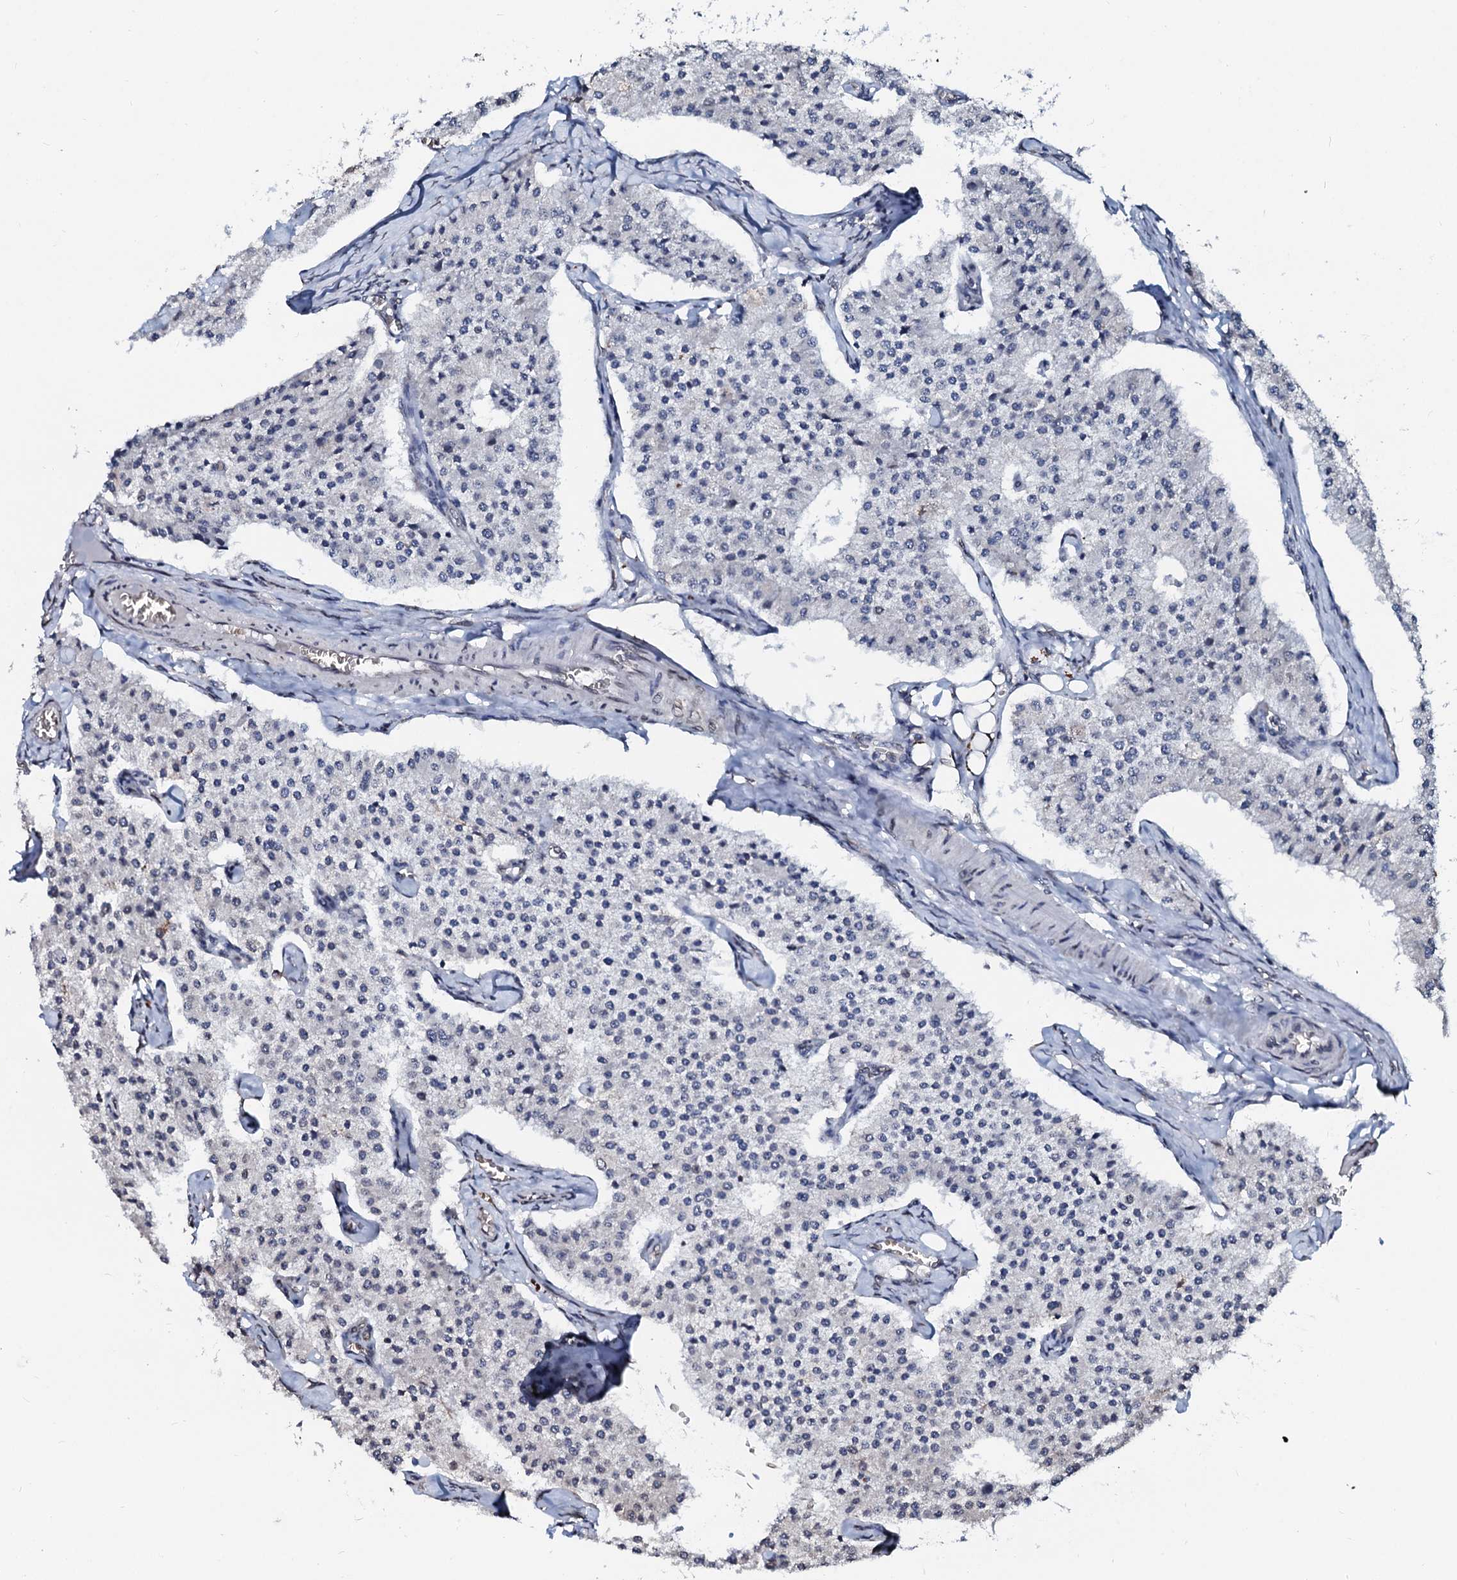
{"staining": {"intensity": "negative", "quantity": "none", "location": "none"}, "tissue": "carcinoid", "cell_type": "Tumor cells", "image_type": "cancer", "snomed": [{"axis": "morphology", "description": "Carcinoid, malignant, NOS"}, {"axis": "topography", "description": "Colon"}], "caption": "Photomicrograph shows no significant protein positivity in tumor cells of malignant carcinoid.", "gene": "NRP2", "patient": {"sex": "female", "age": 52}}